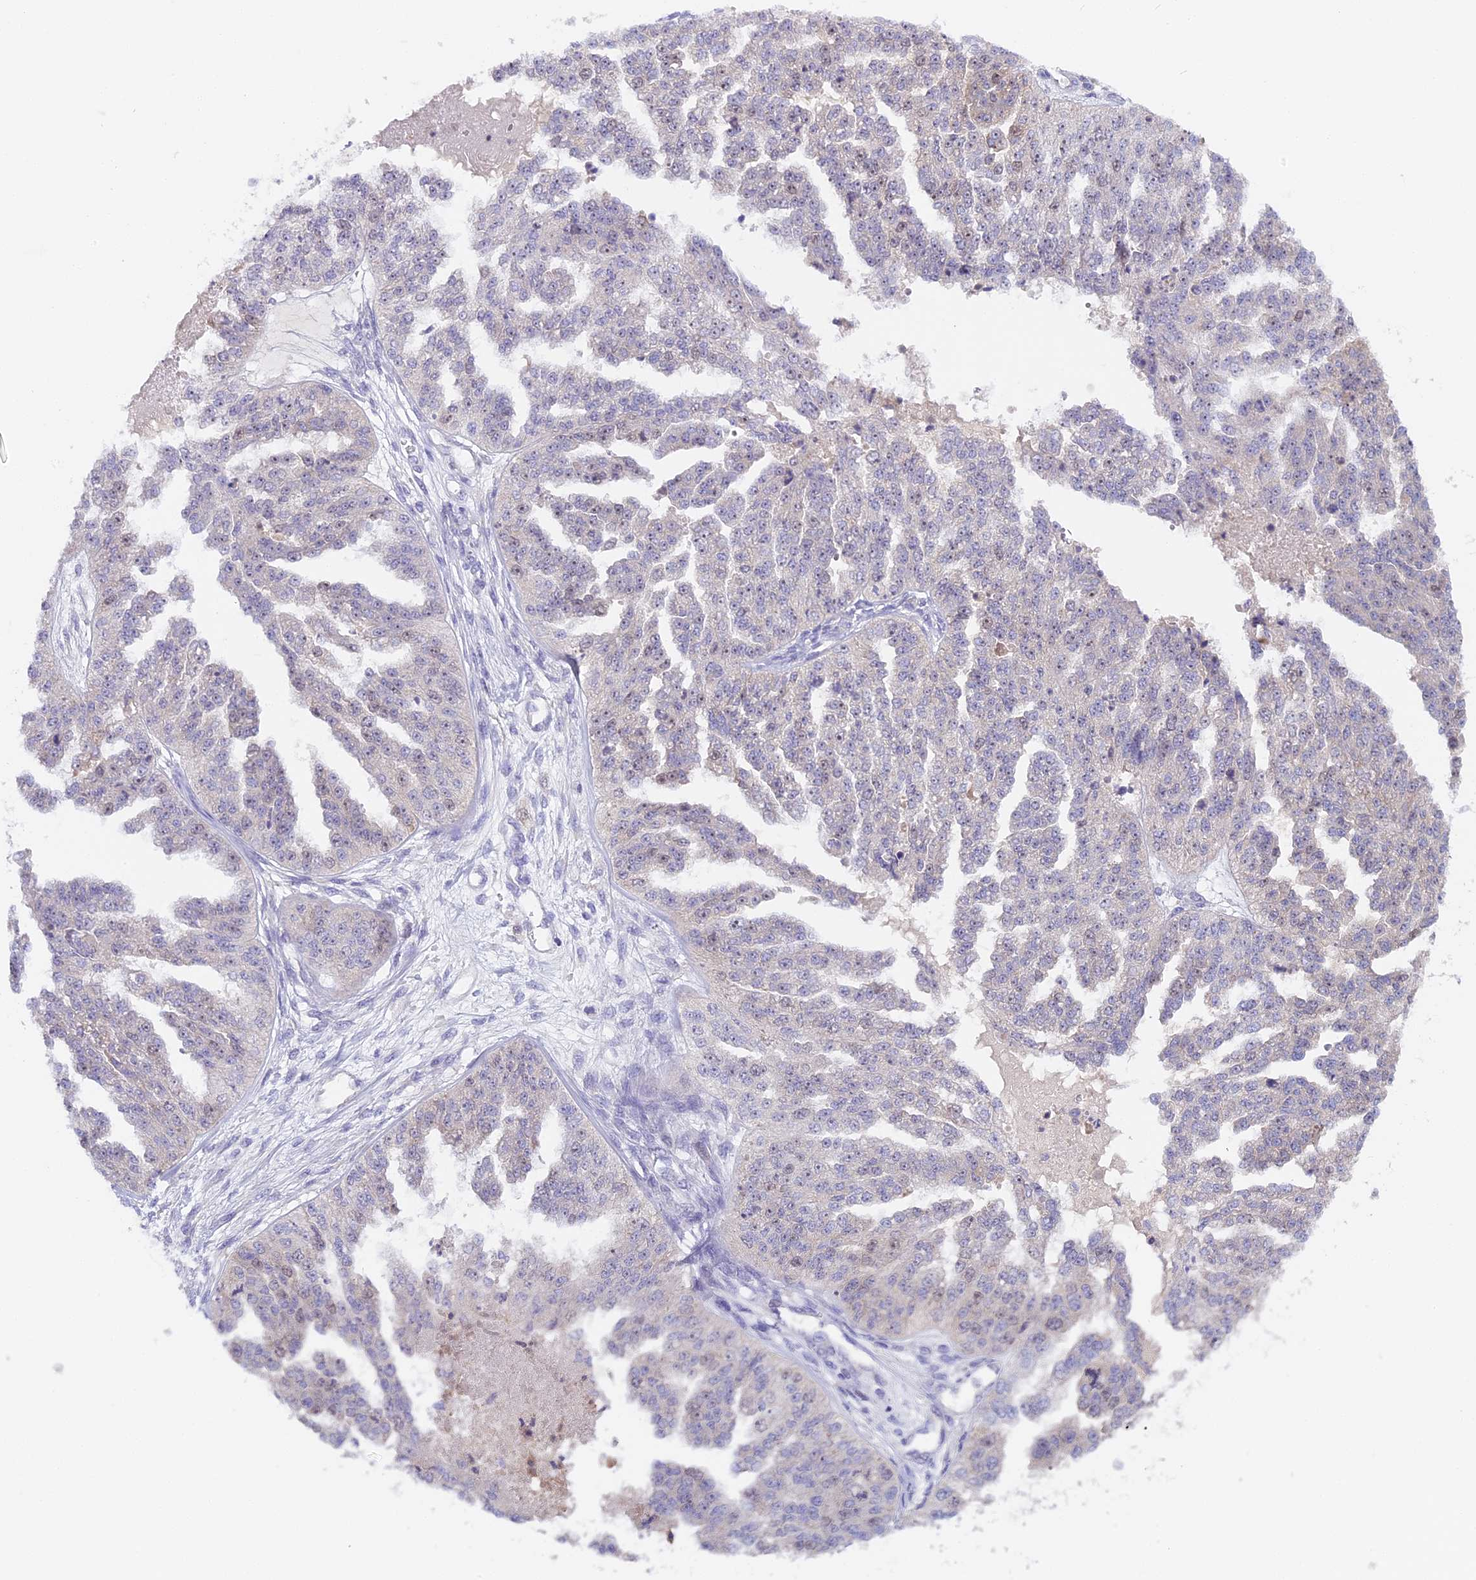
{"staining": {"intensity": "weak", "quantity": "<25%", "location": "nuclear"}, "tissue": "ovarian cancer", "cell_type": "Tumor cells", "image_type": "cancer", "snomed": [{"axis": "morphology", "description": "Cystadenocarcinoma, serous, NOS"}, {"axis": "topography", "description": "Ovary"}], "caption": "Tumor cells show no significant positivity in ovarian cancer.", "gene": "RAD51", "patient": {"sex": "female", "age": 58}}